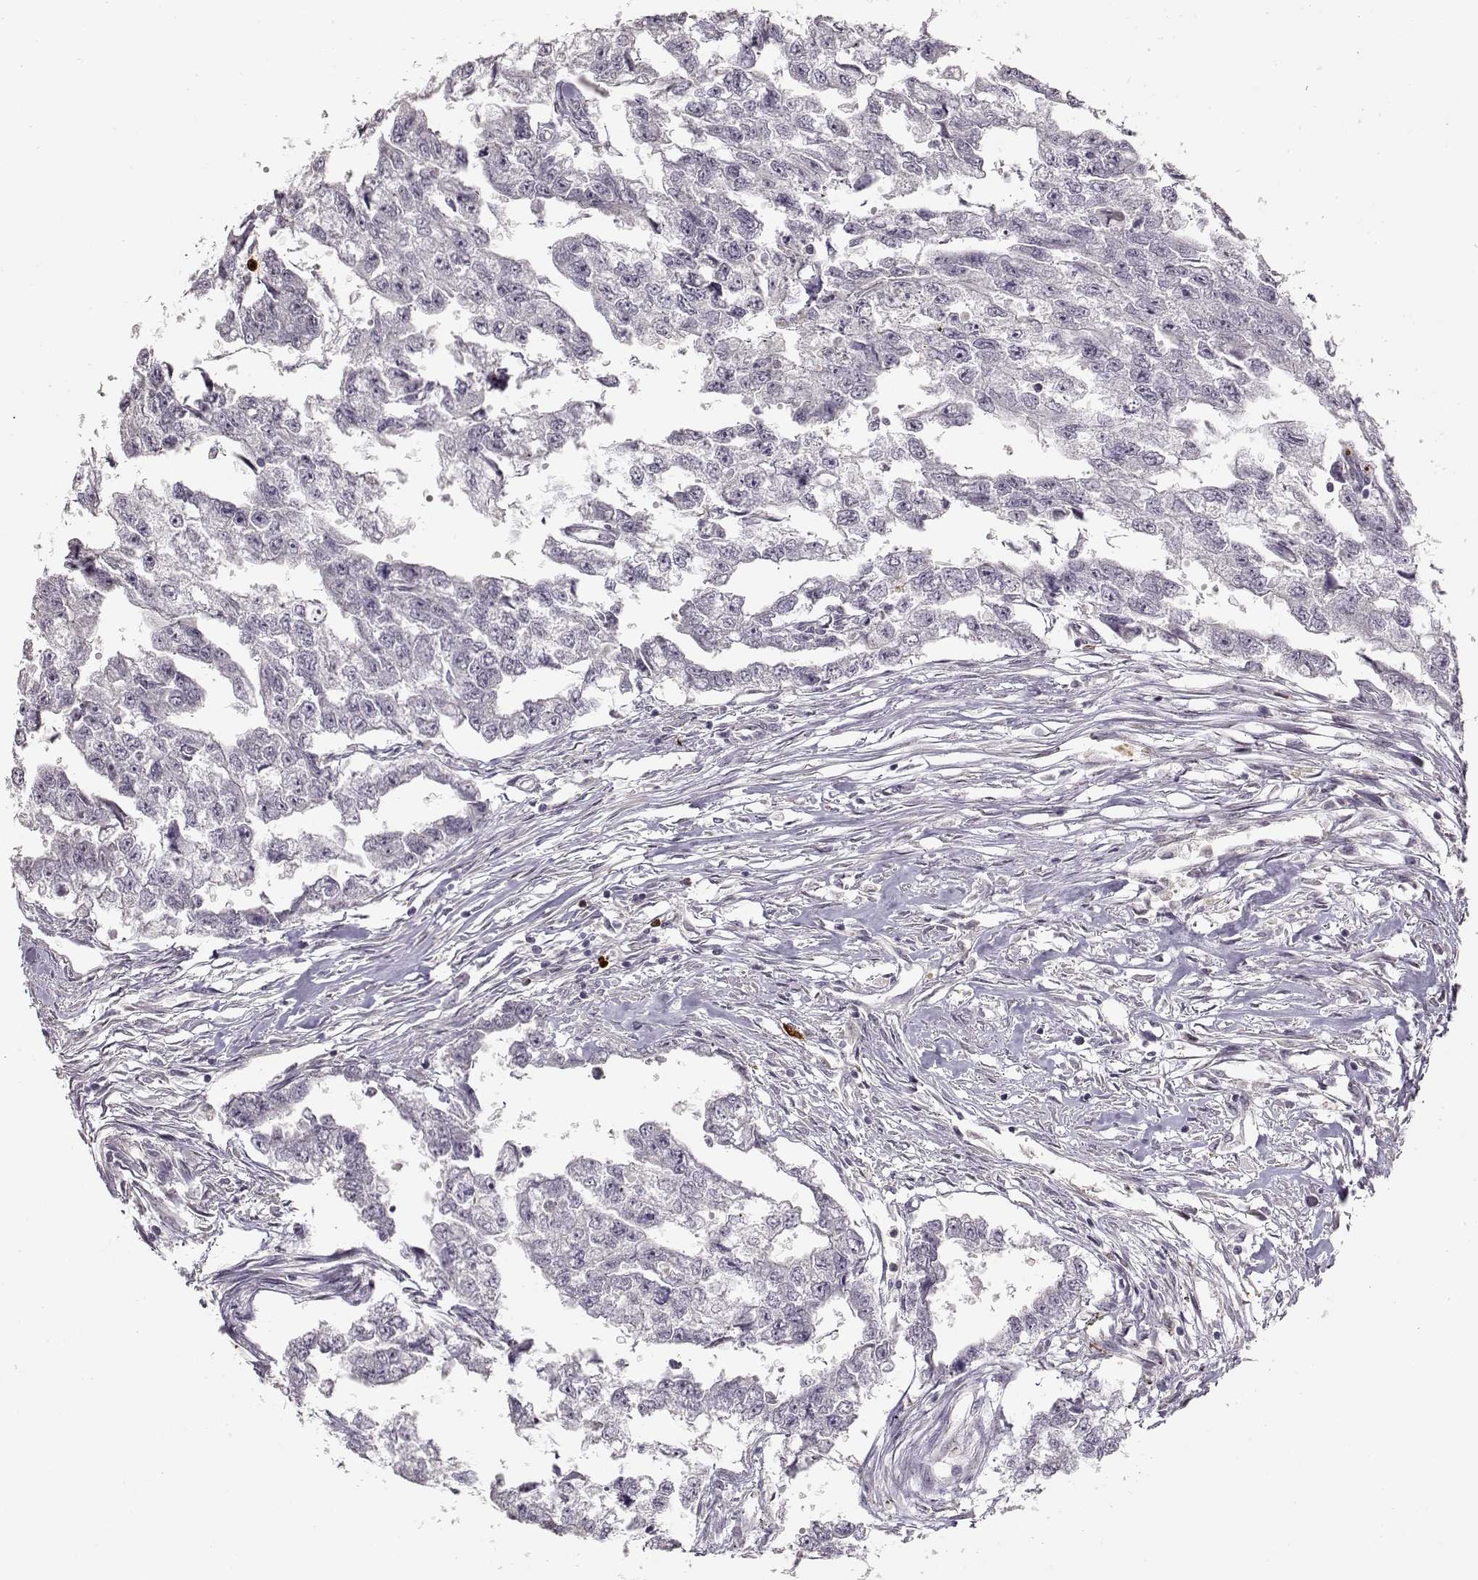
{"staining": {"intensity": "negative", "quantity": "none", "location": "none"}, "tissue": "testis cancer", "cell_type": "Tumor cells", "image_type": "cancer", "snomed": [{"axis": "morphology", "description": "Carcinoma, Embryonal, NOS"}, {"axis": "morphology", "description": "Teratoma, malignant, NOS"}, {"axis": "topography", "description": "Testis"}], "caption": "Human testis cancer (embryonal carcinoma) stained for a protein using IHC shows no staining in tumor cells.", "gene": "S100B", "patient": {"sex": "male", "age": 44}}